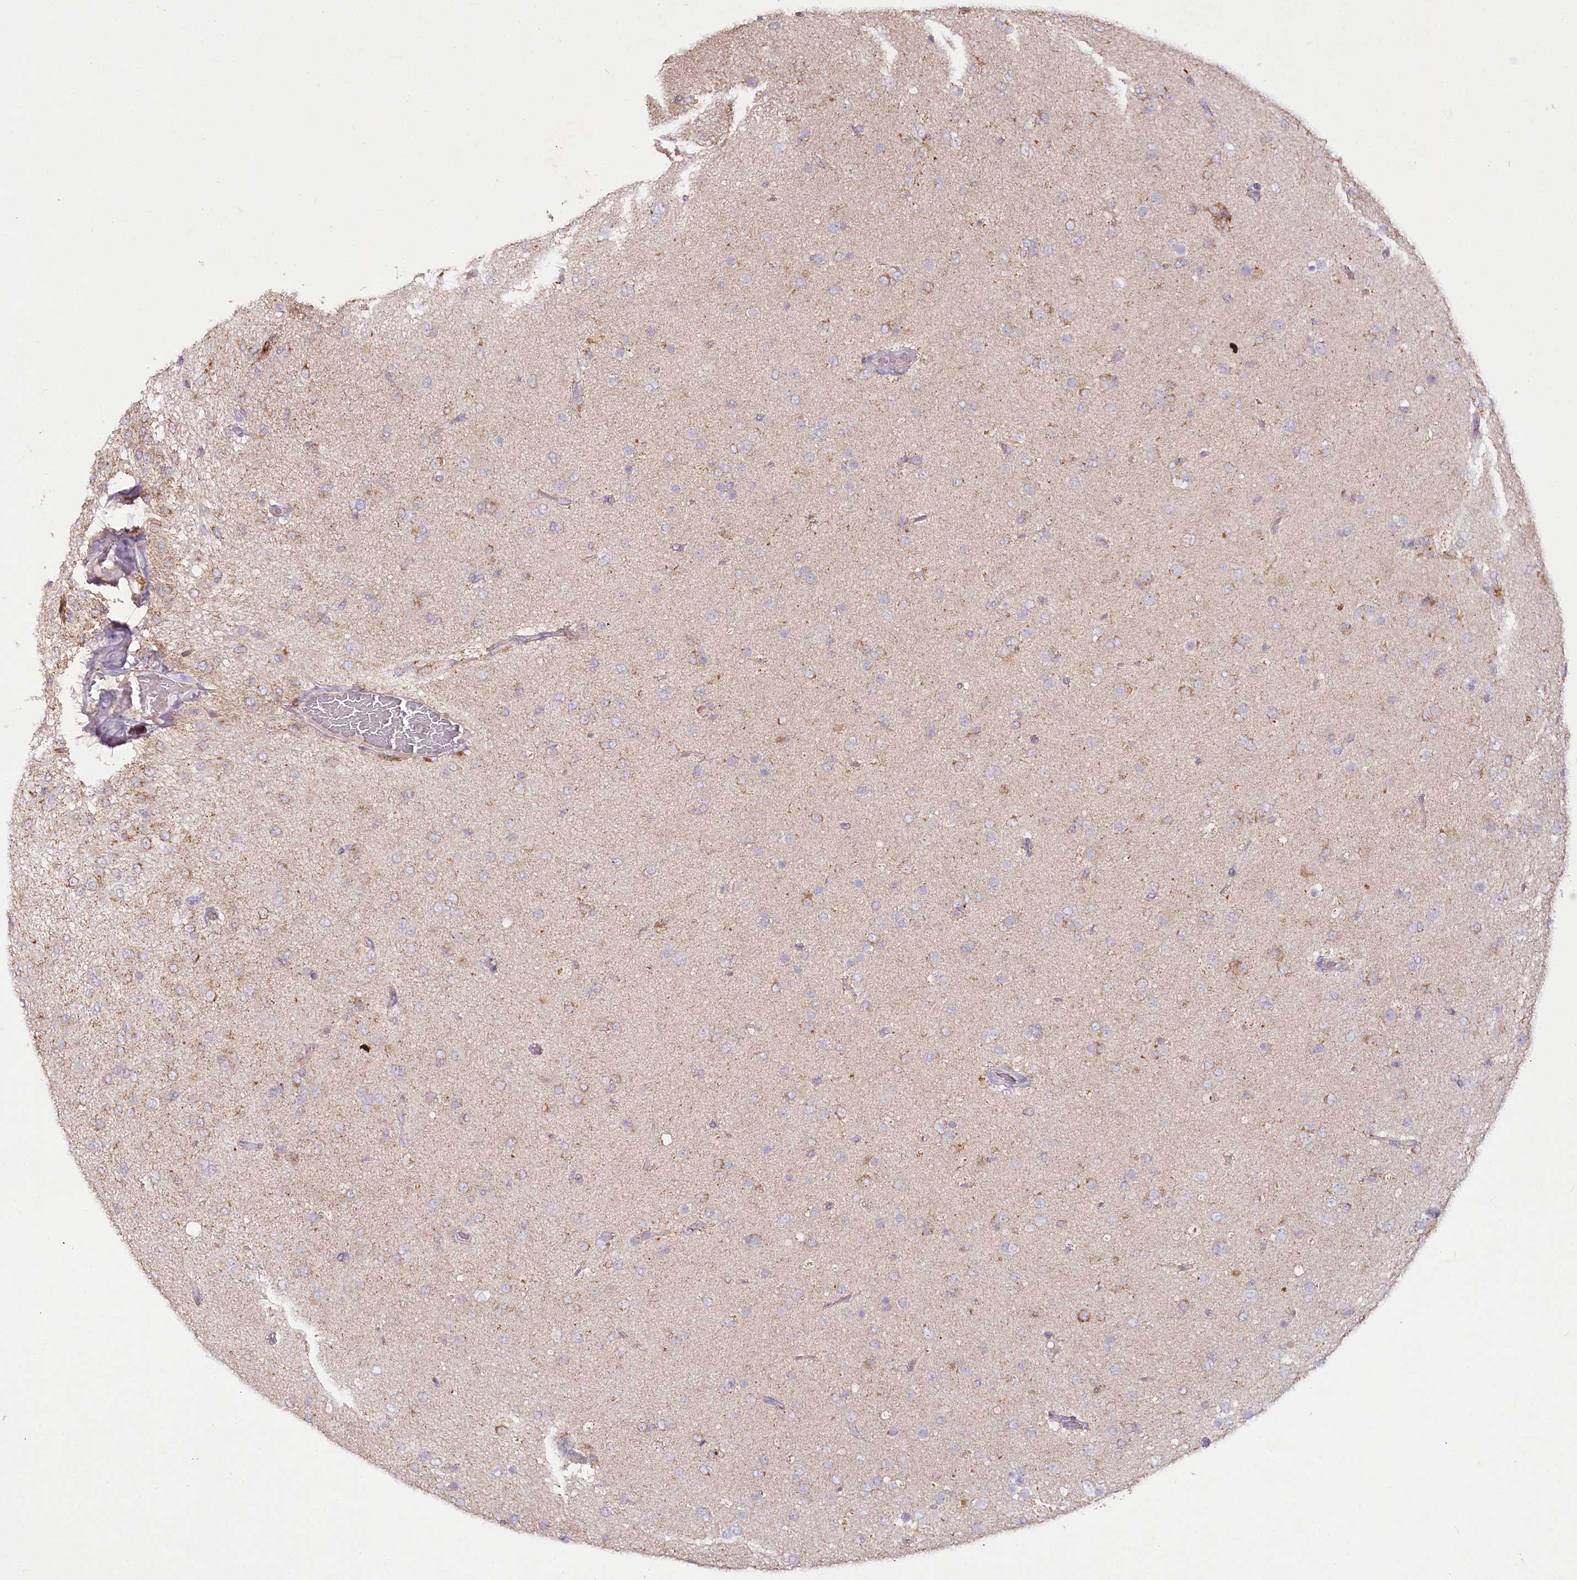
{"staining": {"intensity": "weak", "quantity": "25%-75%", "location": "cytoplasmic/membranous"}, "tissue": "glioma", "cell_type": "Tumor cells", "image_type": "cancer", "snomed": [{"axis": "morphology", "description": "Glioma, malignant, Low grade"}, {"axis": "topography", "description": "Brain"}], "caption": "Glioma stained with DAB immunohistochemistry (IHC) displays low levels of weak cytoplasmic/membranous expression in about 25%-75% of tumor cells.", "gene": "ACOX2", "patient": {"sex": "male", "age": 65}}